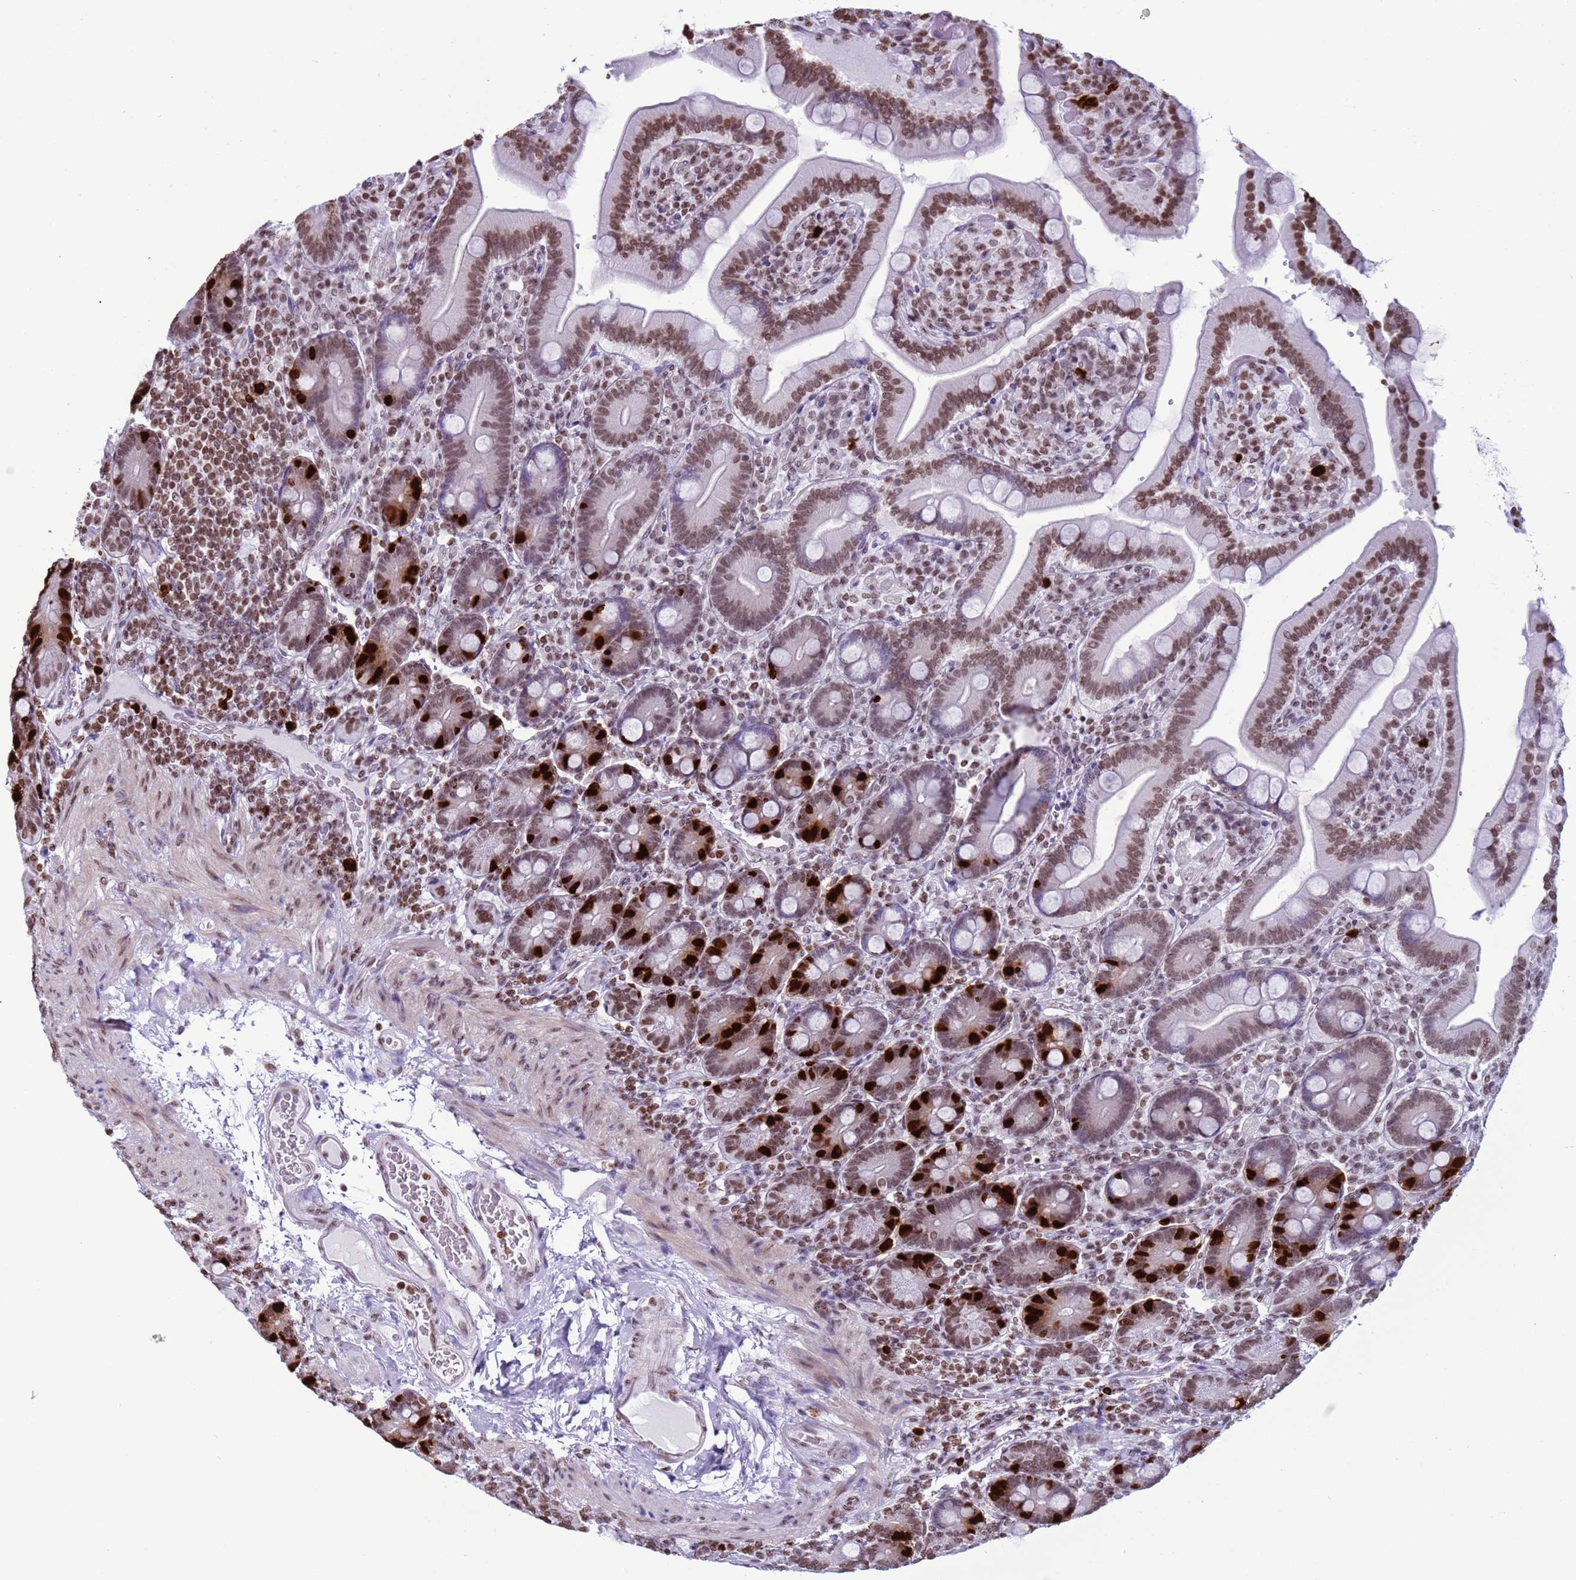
{"staining": {"intensity": "strong", "quantity": ">75%", "location": "nuclear"}, "tissue": "duodenum", "cell_type": "Glandular cells", "image_type": "normal", "snomed": [{"axis": "morphology", "description": "Normal tissue, NOS"}, {"axis": "topography", "description": "Duodenum"}], "caption": "Protein expression analysis of unremarkable duodenum exhibits strong nuclear expression in about >75% of glandular cells.", "gene": "H4C11", "patient": {"sex": "female", "age": 62}}